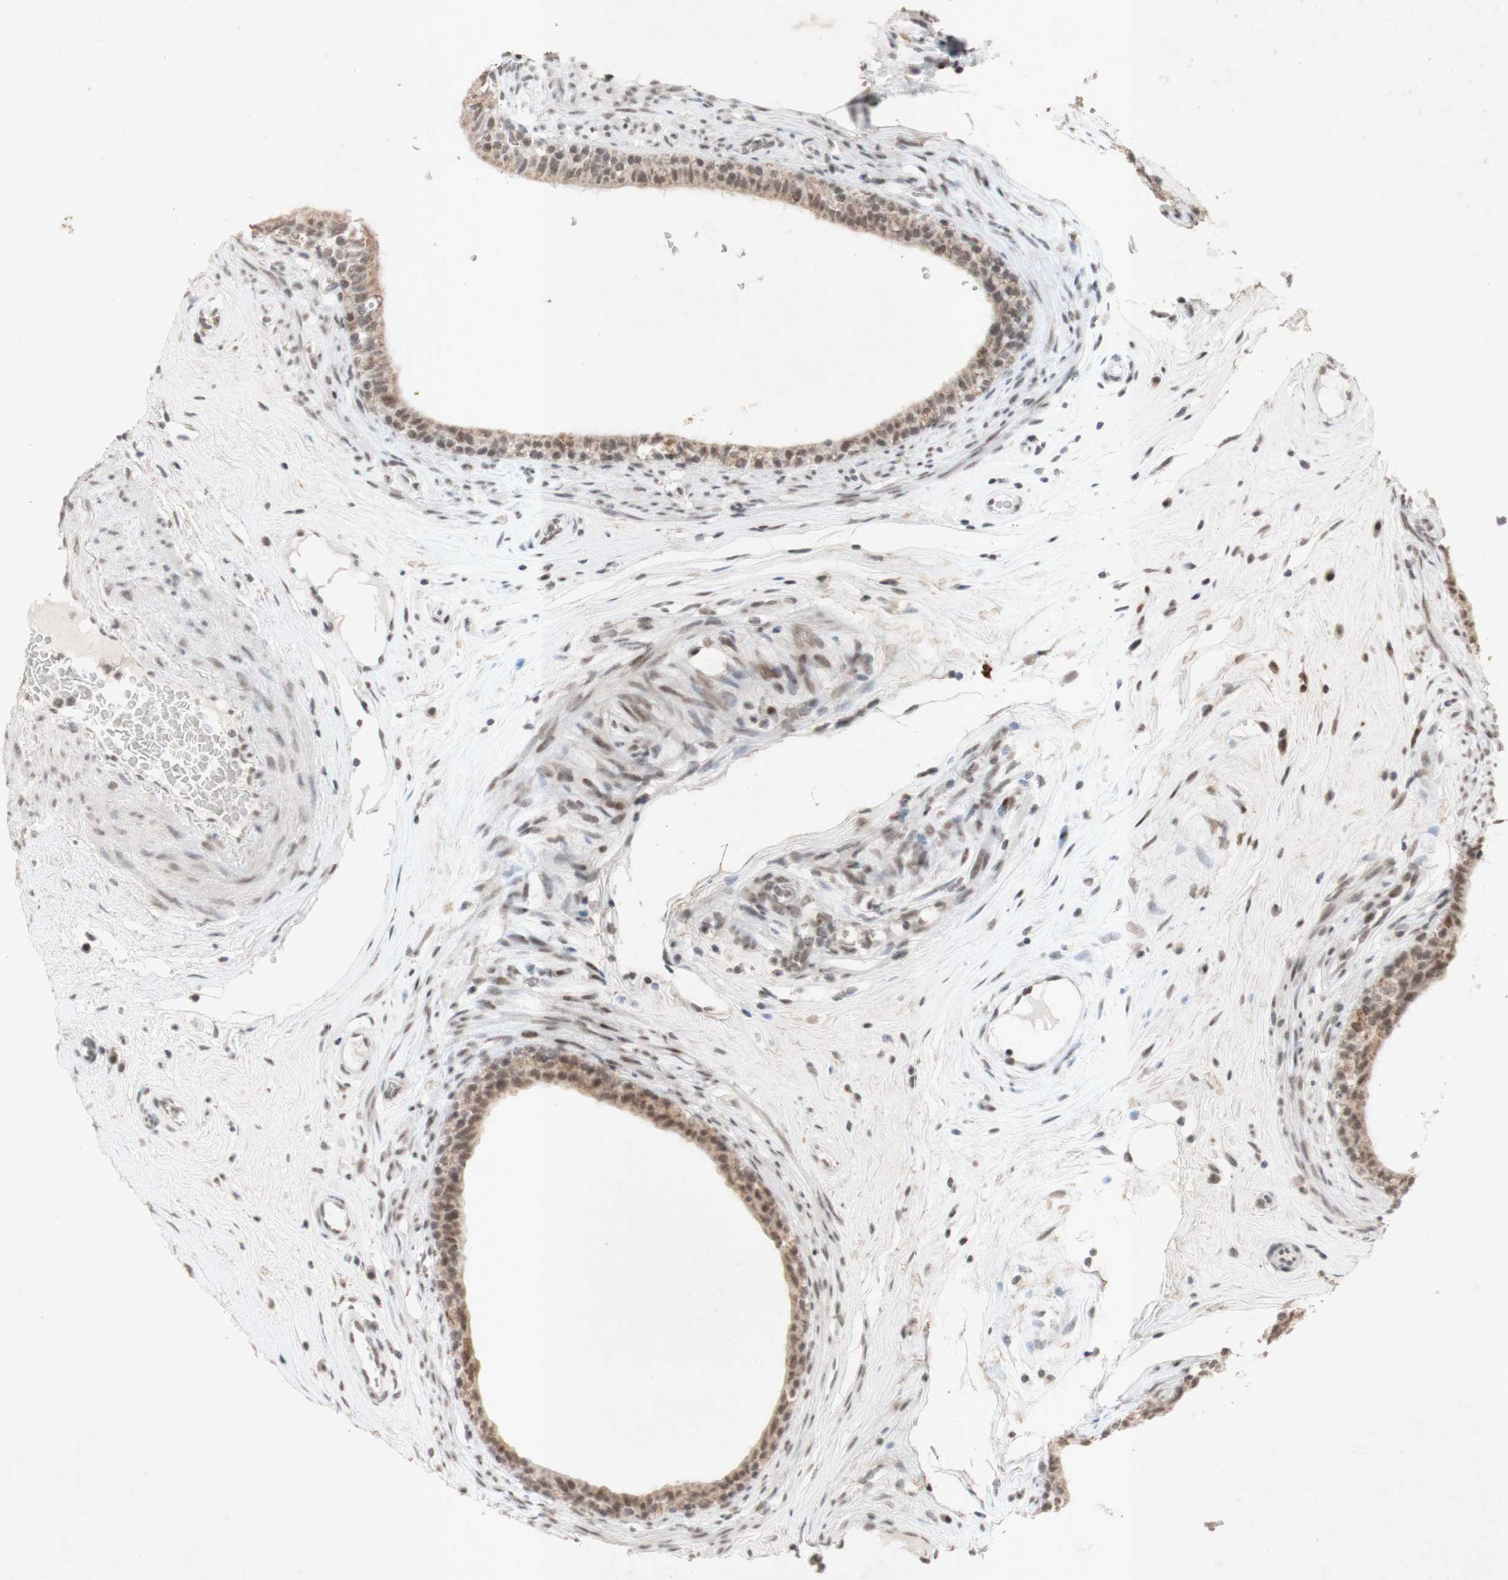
{"staining": {"intensity": "weak", "quantity": ">75%", "location": "cytoplasmic/membranous,nuclear"}, "tissue": "epididymis", "cell_type": "Glandular cells", "image_type": "normal", "snomed": [{"axis": "morphology", "description": "Normal tissue, NOS"}, {"axis": "morphology", "description": "Inflammation, NOS"}, {"axis": "topography", "description": "Epididymis"}], "caption": "An IHC histopathology image of unremarkable tissue is shown. Protein staining in brown highlights weak cytoplasmic/membranous,nuclear positivity in epididymis within glandular cells.", "gene": "CENPB", "patient": {"sex": "male", "age": 84}}